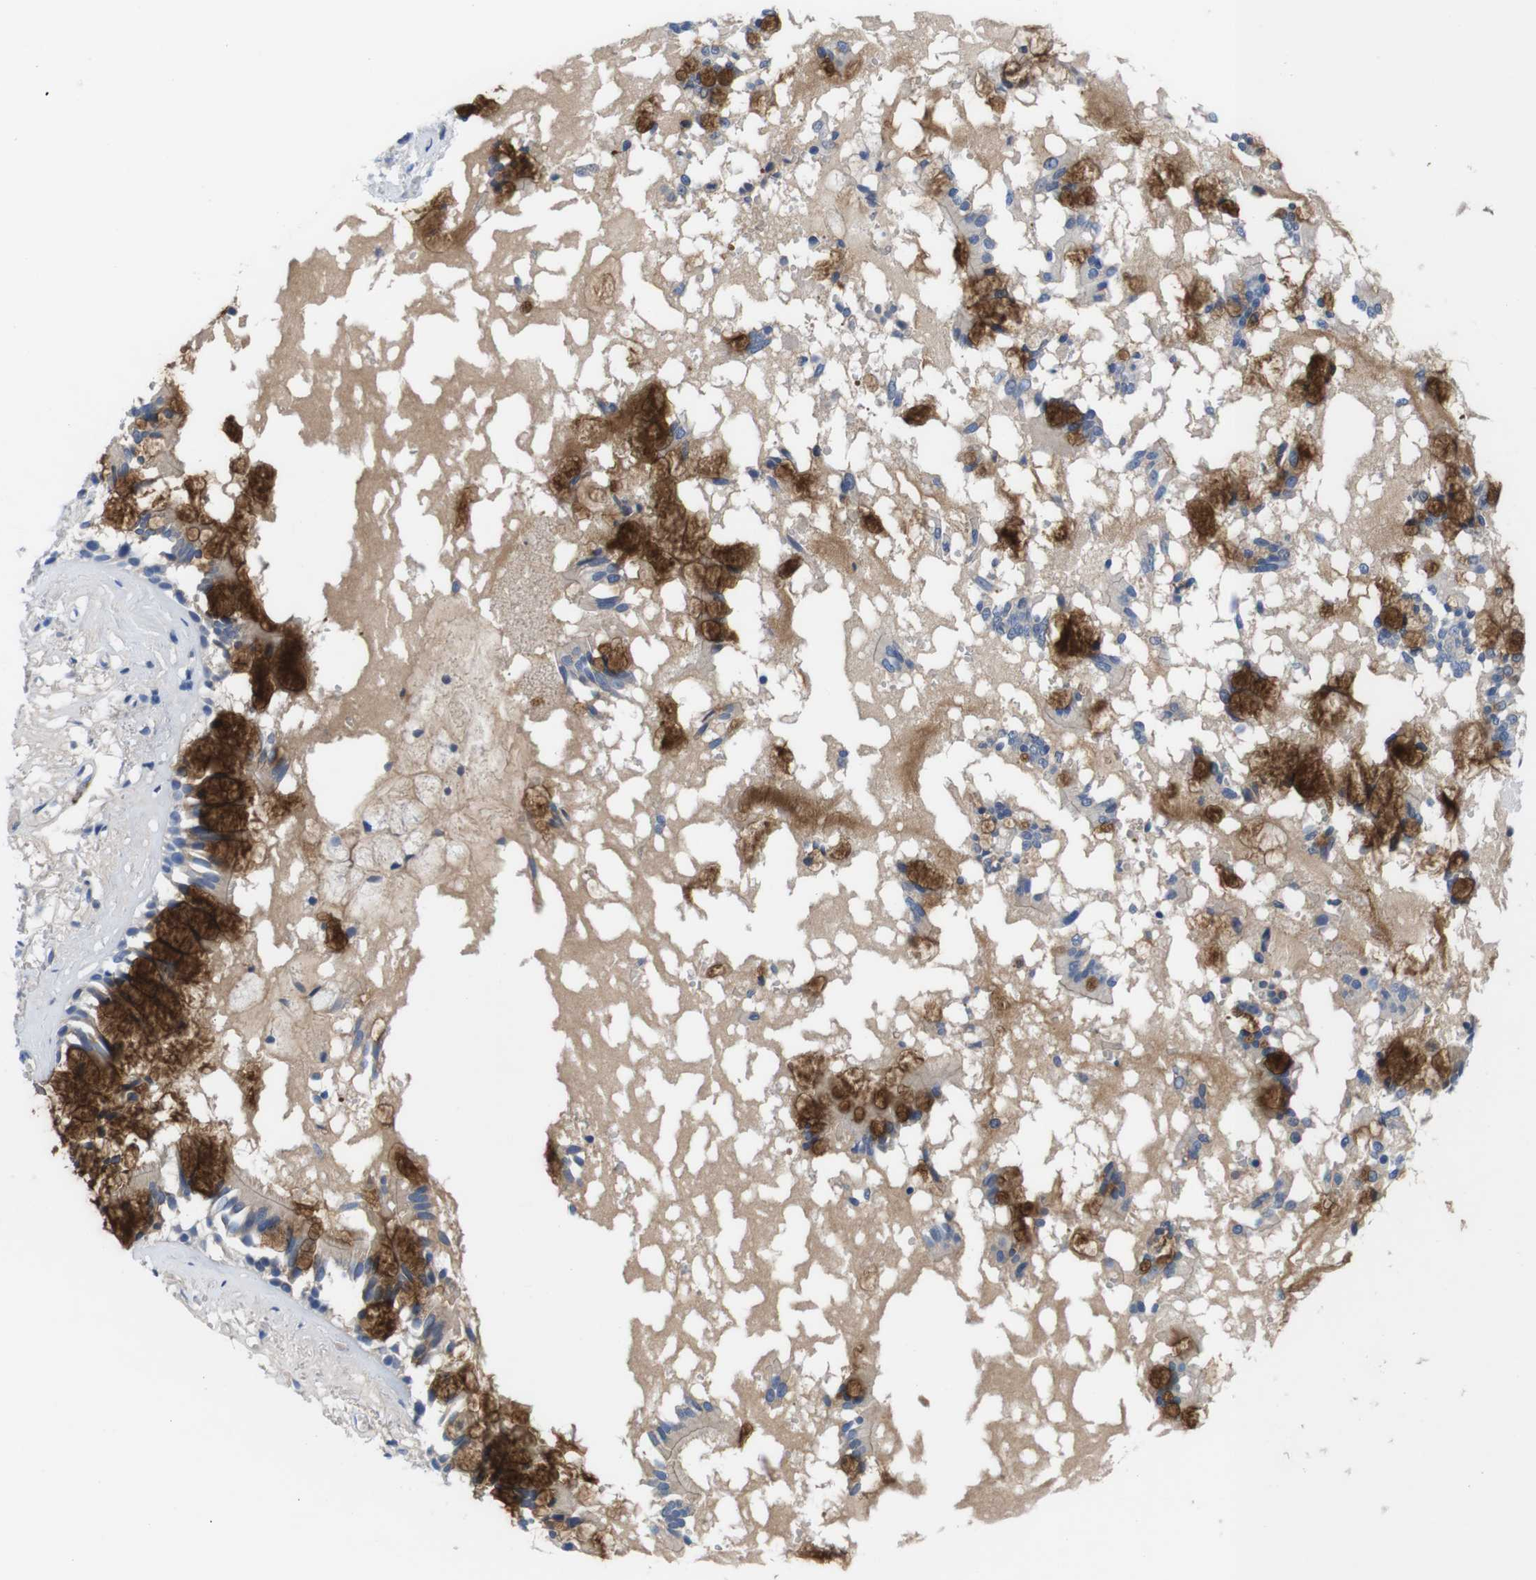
{"staining": {"intensity": "strong", "quantity": "25%-75%", "location": "cytoplasmic/membranous"}, "tissue": "bronchus", "cell_type": "Respiratory epithelial cells", "image_type": "normal", "snomed": [{"axis": "morphology", "description": "Normal tissue, NOS"}, {"axis": "morphology", "description": "Inflammation, NOS"}, {"axis": "topography", "description": "Cartilage tissue"}, {"axis": "topography", "description": "Lung"}], "caption": "Normal bronchus exhibits strong cytoplasmic/membranous expression in about 25%-75% of respiratory epithelial cells The staining is performed using DAB brown chromogen to label protein expression. The nuclei are counter-stained blue using hematoxylin..", "gene": "C1RL", "patient": {"sex": "male", "age": 71}}